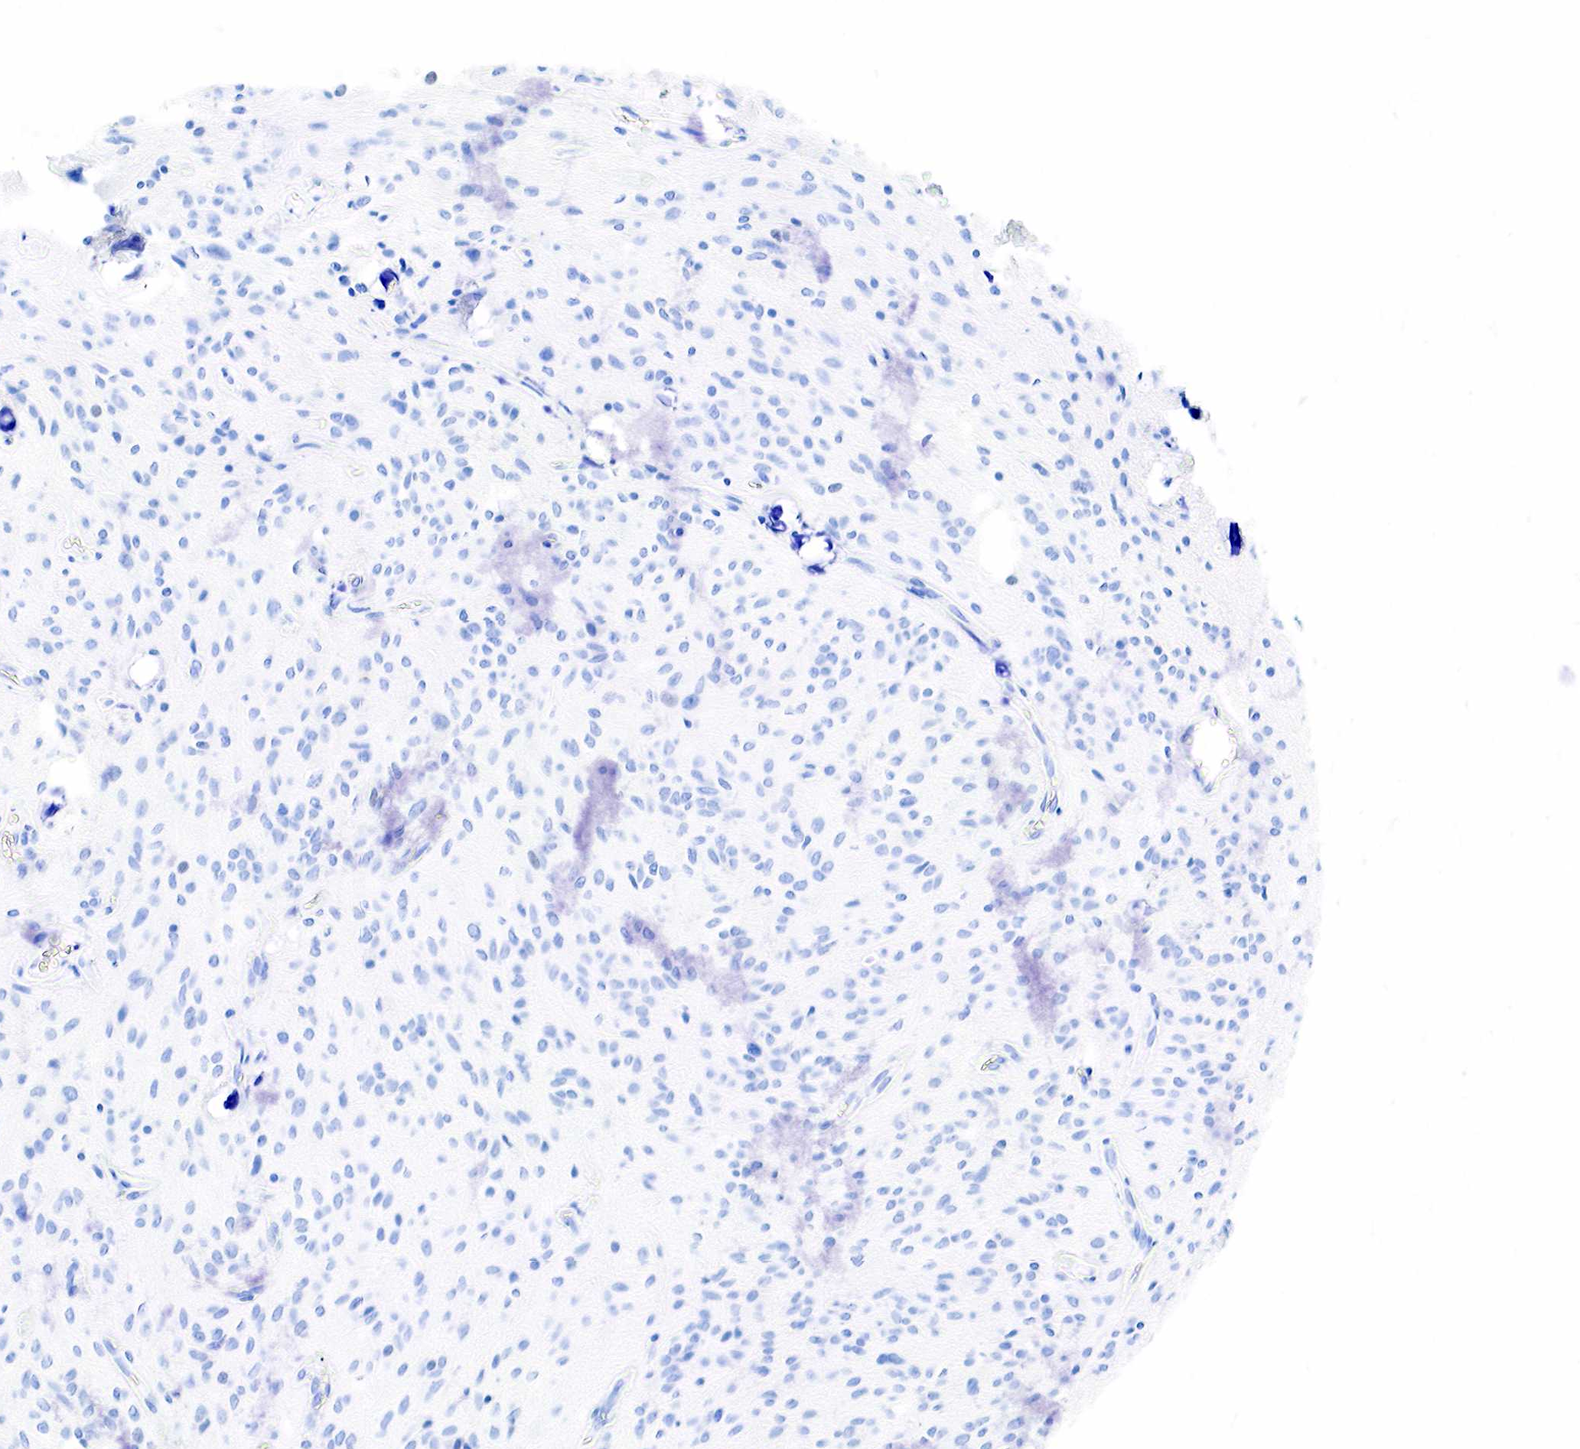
{"staining": {"intensity": "negative", "quantity": "none", "location": "none"}, "tissue": "glioma", "cell_type": "Tumor cells", "image_type": "cancer", "snomed": [{"axis": "morphology", "description": "Glioma, malignant, Low grade"}, {"axis": "topography", "description": "Brain"}], "caption": "Glioma was stained to show a protein in brown. There is no significant positivity in tumor cells.", "gene": "ESR1", "patient": {"sex": "female", "age": 15}}